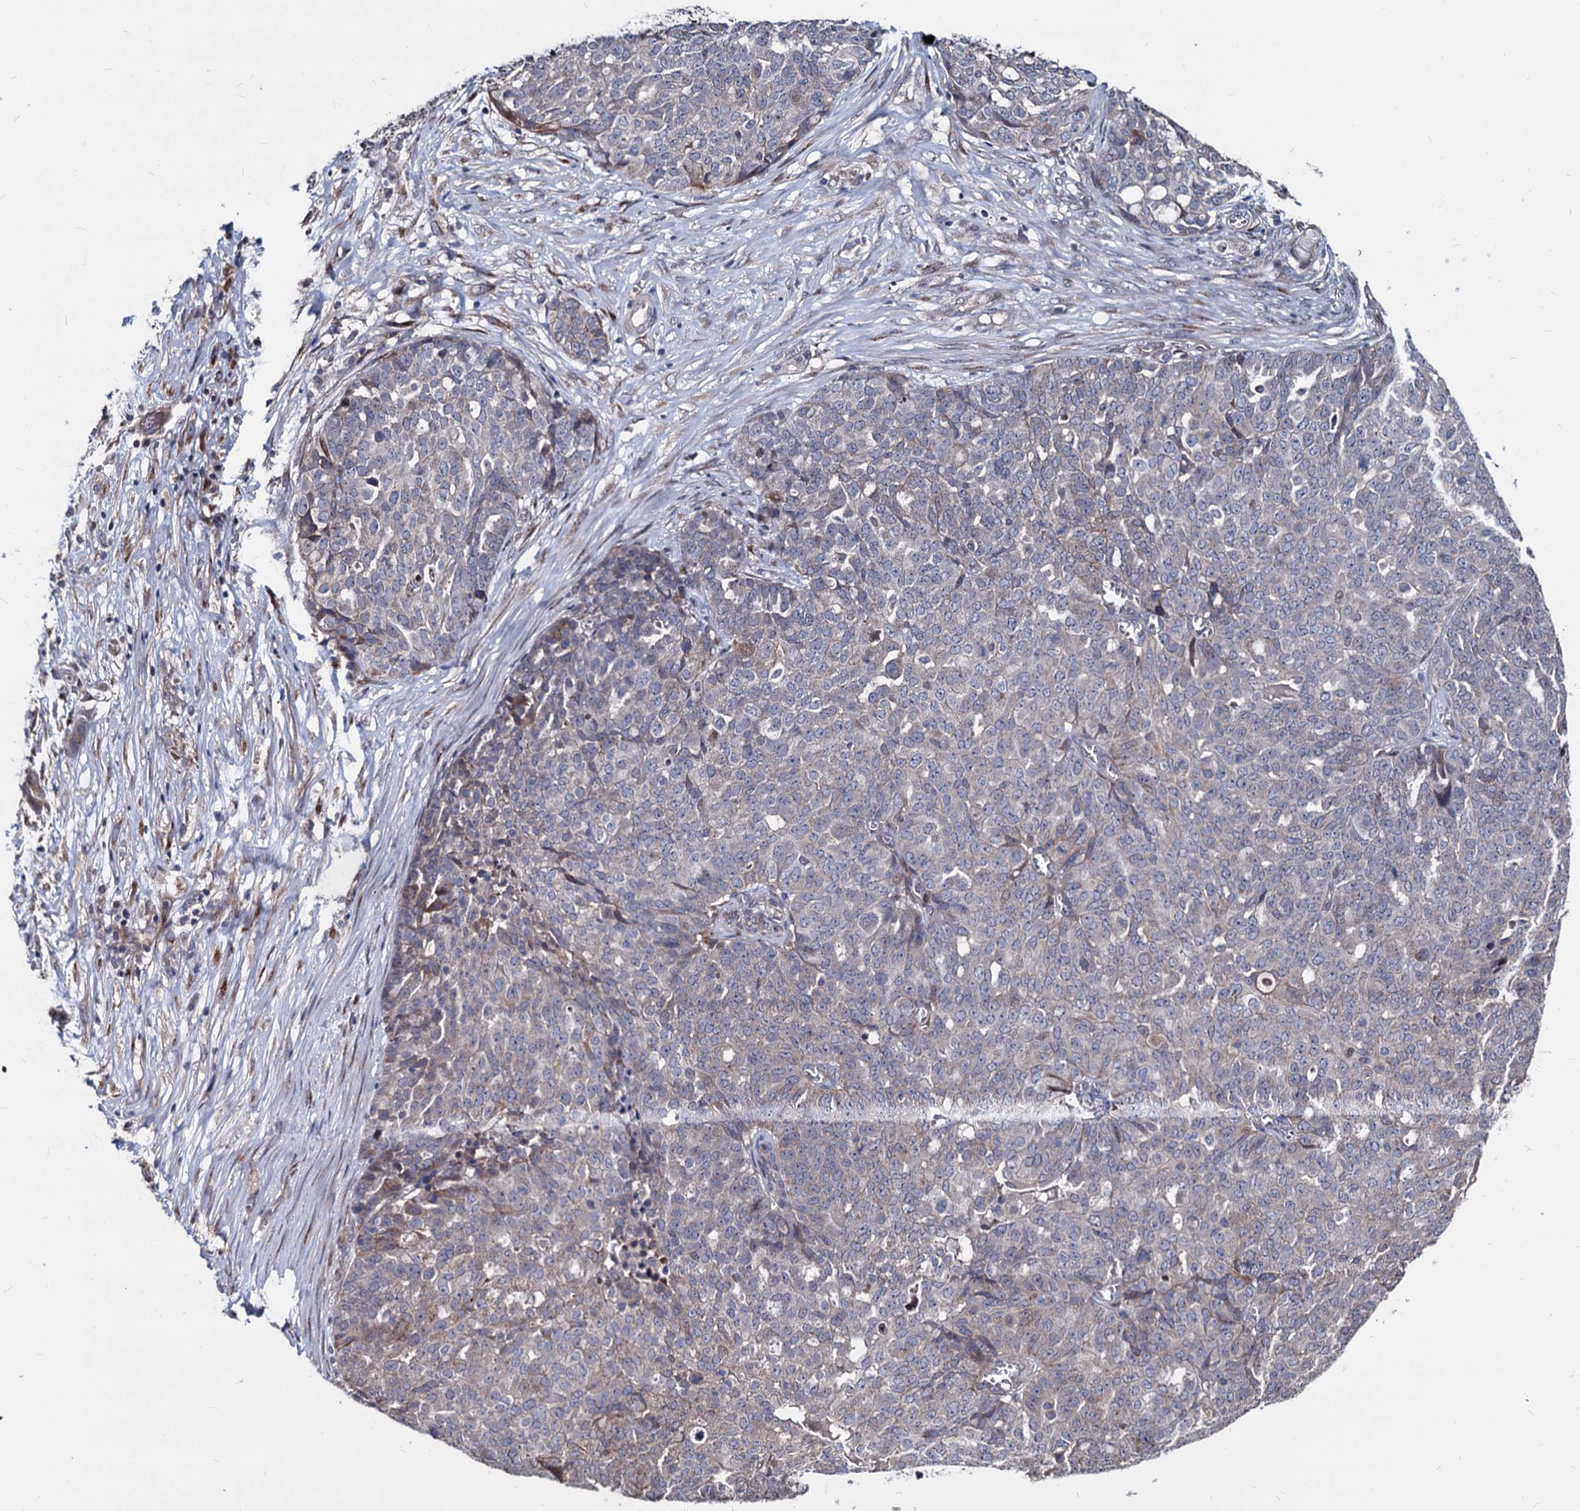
{"staining": {"intensity": "weak", "quantity": "<25%", "location": "cytoplasmic/membranous"}, "tissue": "ovarian cancer", "cell_type": "Tumor cells", "image_type": "cancer", "snomed": [{"axis": "morphology", "description": "Cystadenocarcinoma, serous, NOS"}, {"axis": "topography", "description": "Soft tissue"}, {"axis": "topography", "description": "Ovary"}], "caption": "The IHC micrograph has no significant positivity in tumor cells of serous cystadenocarcinoma (ovarian) tissue. (DAB (3,3'-diaminobenzidine) immunohistochemistry (IHC) visualized using brightfield microscopy, high magnification).", "gene": "SMAGP", "patient": {"sex": "female", "age": 57}}